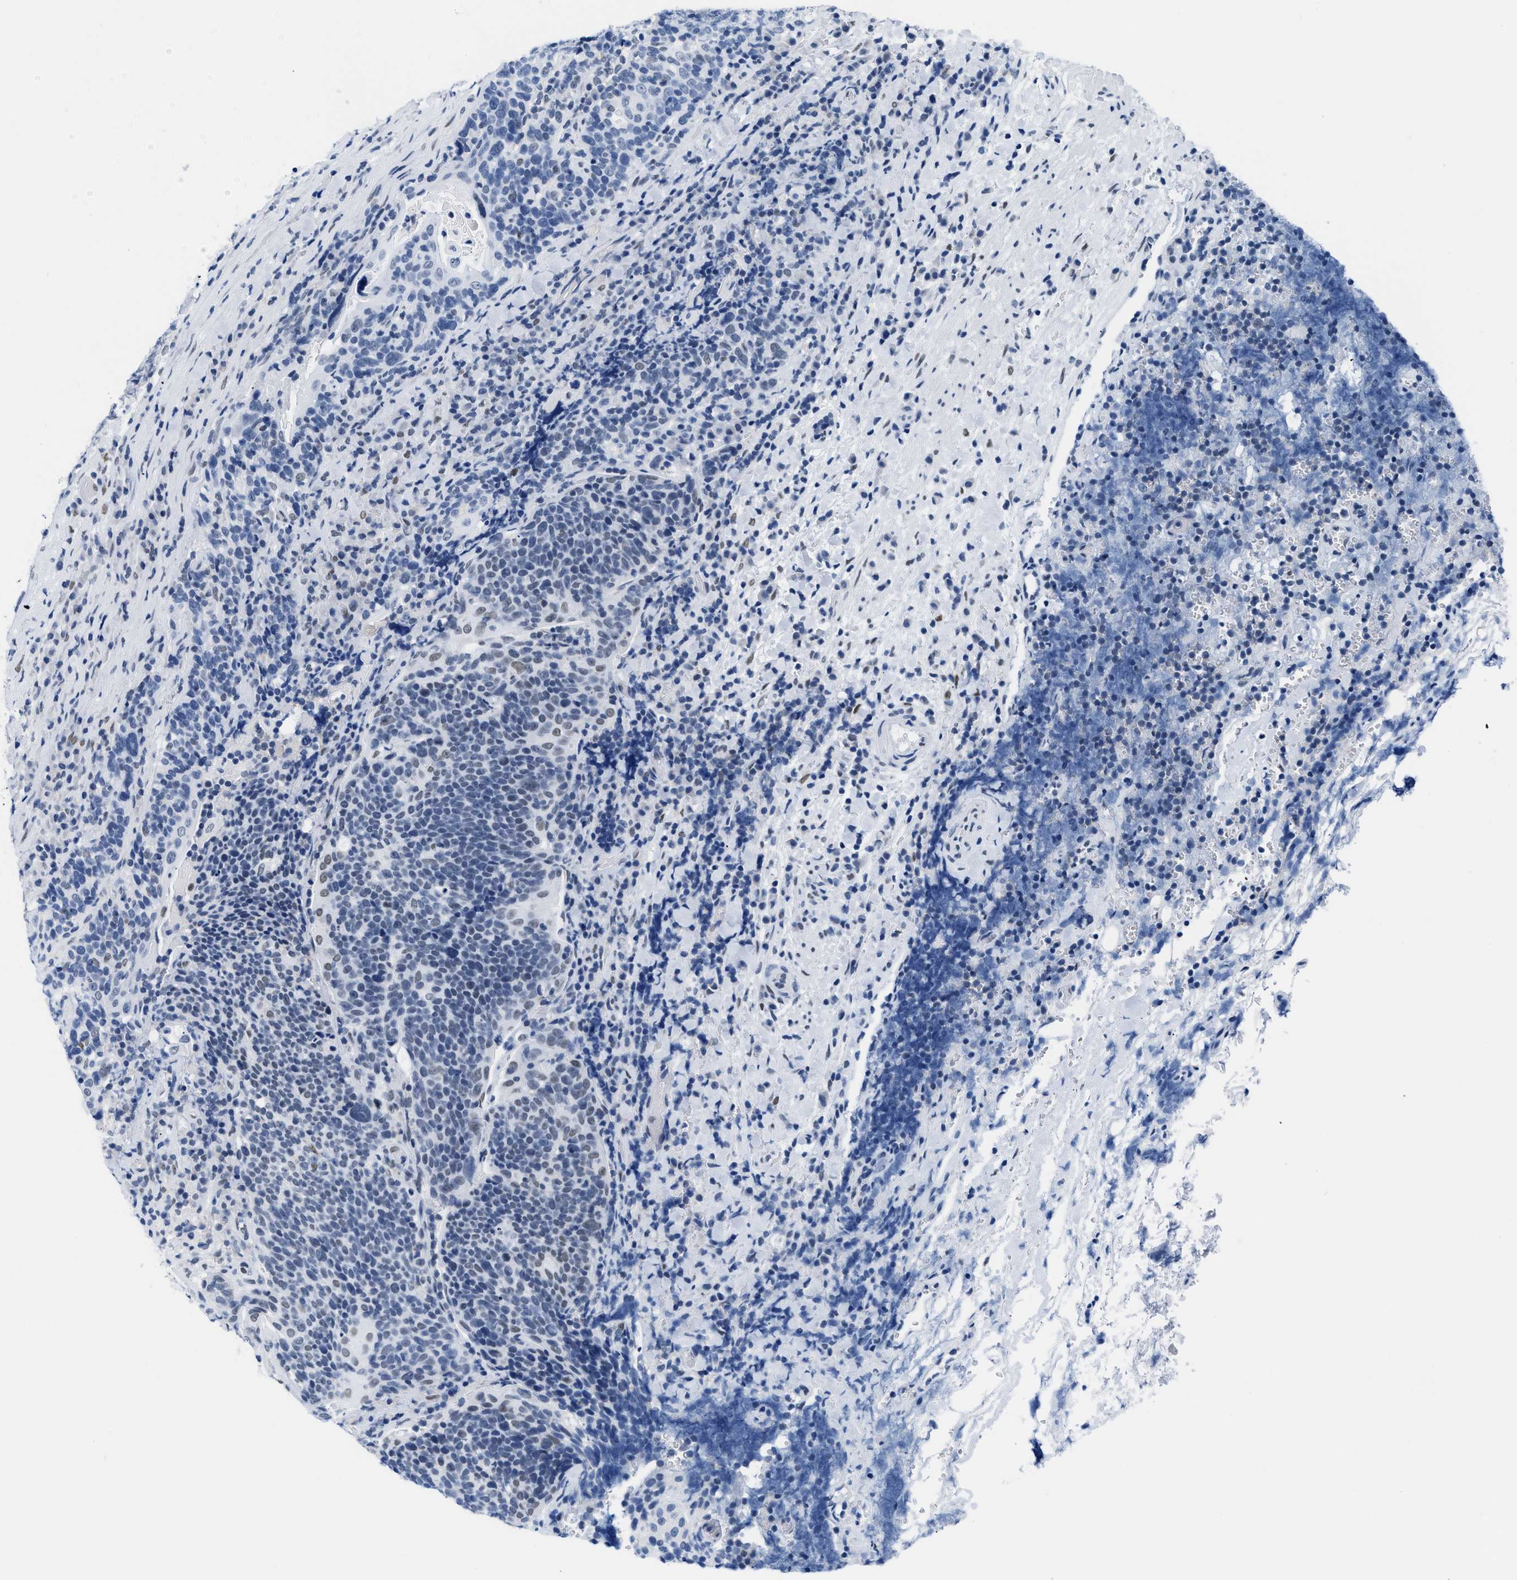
{"staining": {"intensity": "moderate", "quantity": "<25%", "location": "nuclear"}, "tissue": "head and neck cancer", "cell_type": "Tumor cells", "image_type": "cancer", "snomed": [{"axis": "morphology", "description": "Squamous cell carcinoma, NOS"}, {"axis": "morphology", "description": "Squamous cell carcinoma, metastatic, NOS"}, {"axis": "topography", "description": "Lymph node"}, {"axis": "topography", "description": "Head-Neck"}], "caption": "Tumor cells show moderate nuclear expression in approximately <25% of cells in metastatic squamous cell carcinoma (head and neck).", "gene": "CTBP1", "patient": {"sex": "male", "age": 62}}